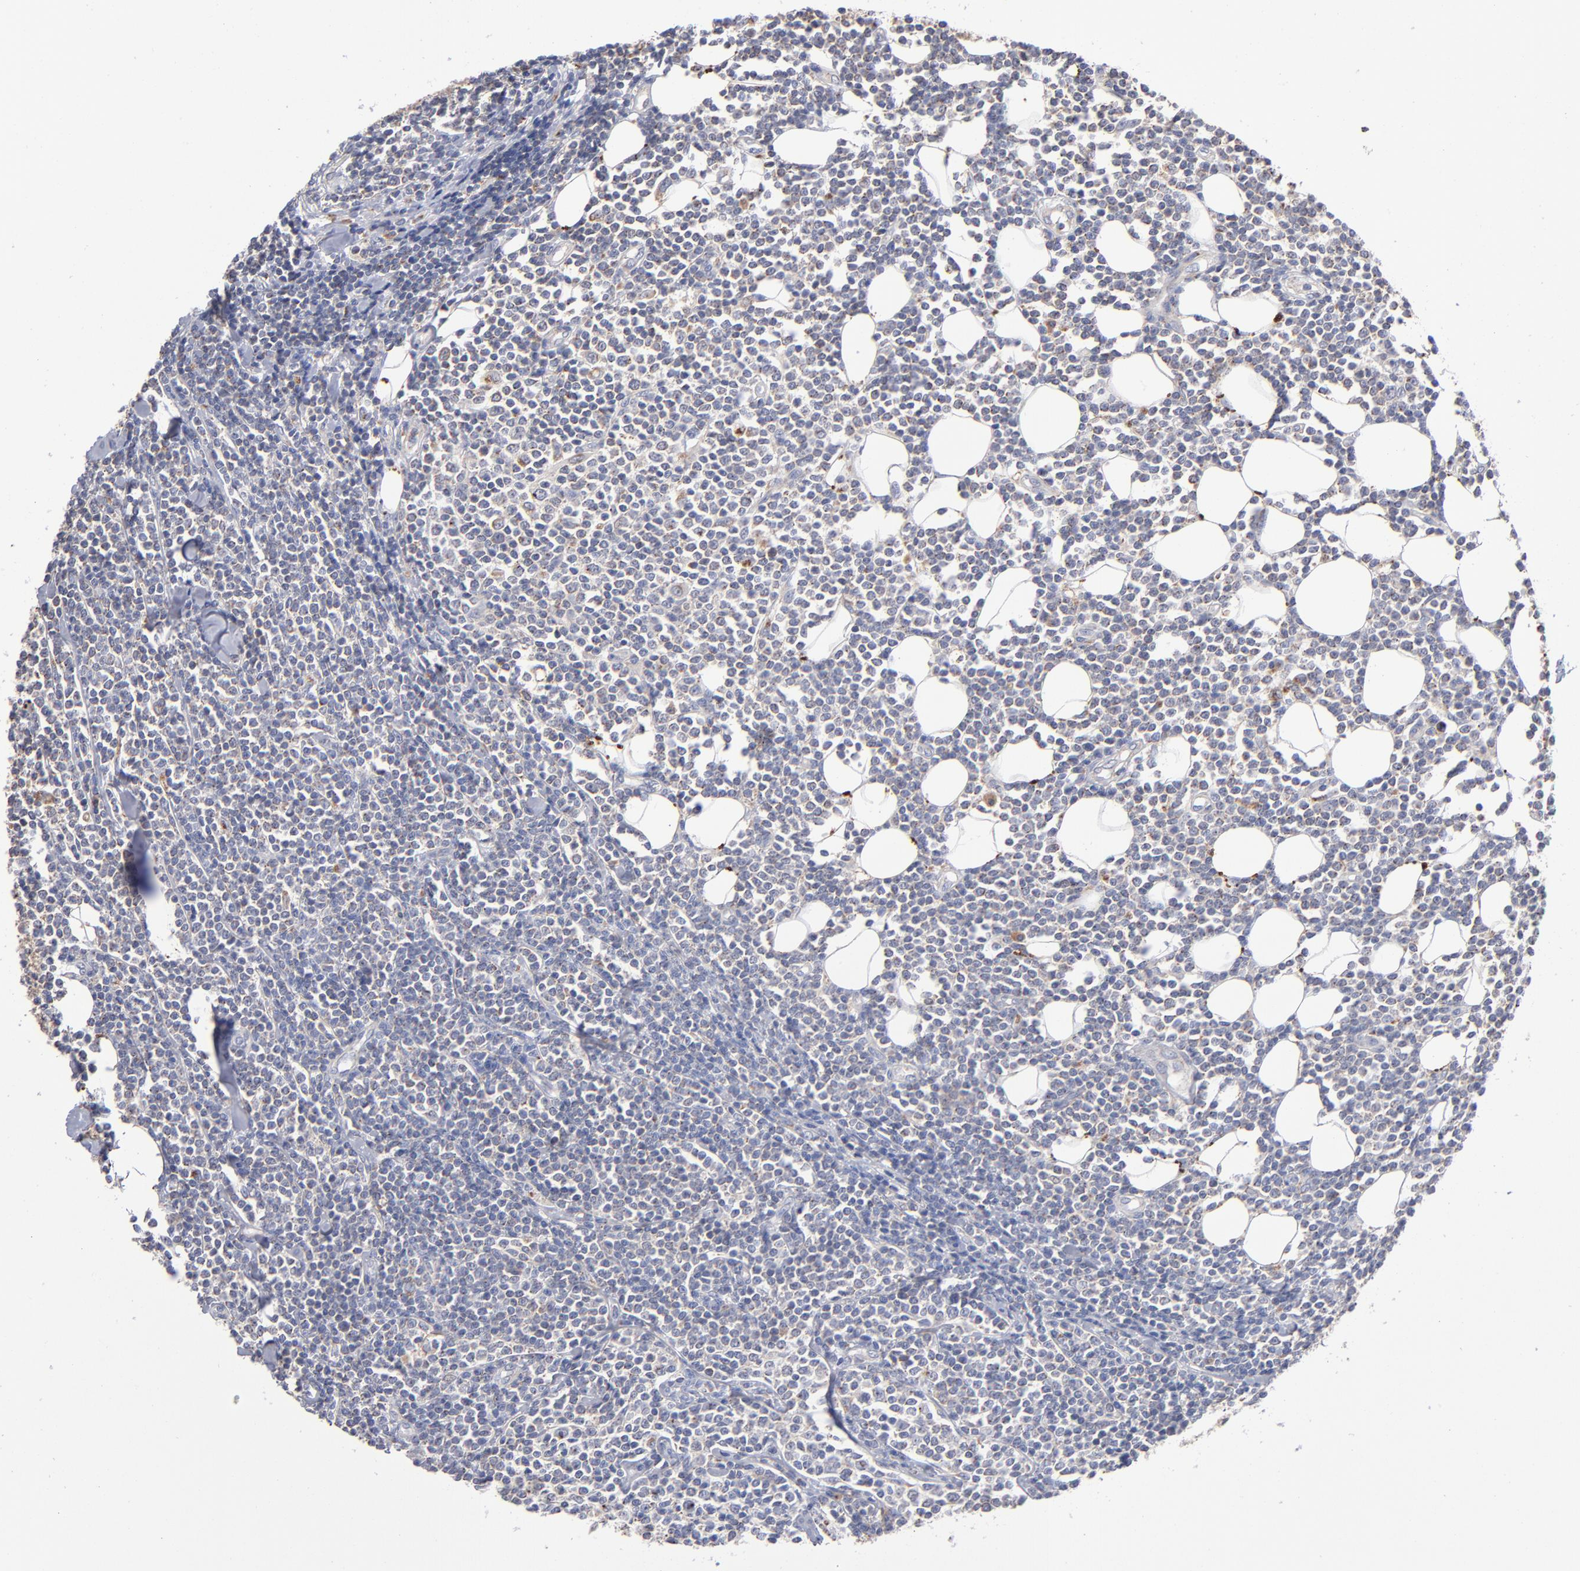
{"staining": {"intensity": "weak", "quantity": "<25%", "location": "cytoplasmic/membranous"}, "tissue": "lymphoma", "cell_type": "Tumor cells", "image_type": "cancer", "snomed": [{"axis": "morphology", "description": "Malignant lymphoma, non-Hodgkin's type, Low grade"}, {"axis": "topography", "description": "Soft tissue"}], "caption": "IHC image of low-grade malignant lymphoma, non-Hodgkin's type stained for a protein (brown), which shows no staining in tumor cells.", "gene": "RRAGB", "patient": {"sex": "male", "age": 92}}